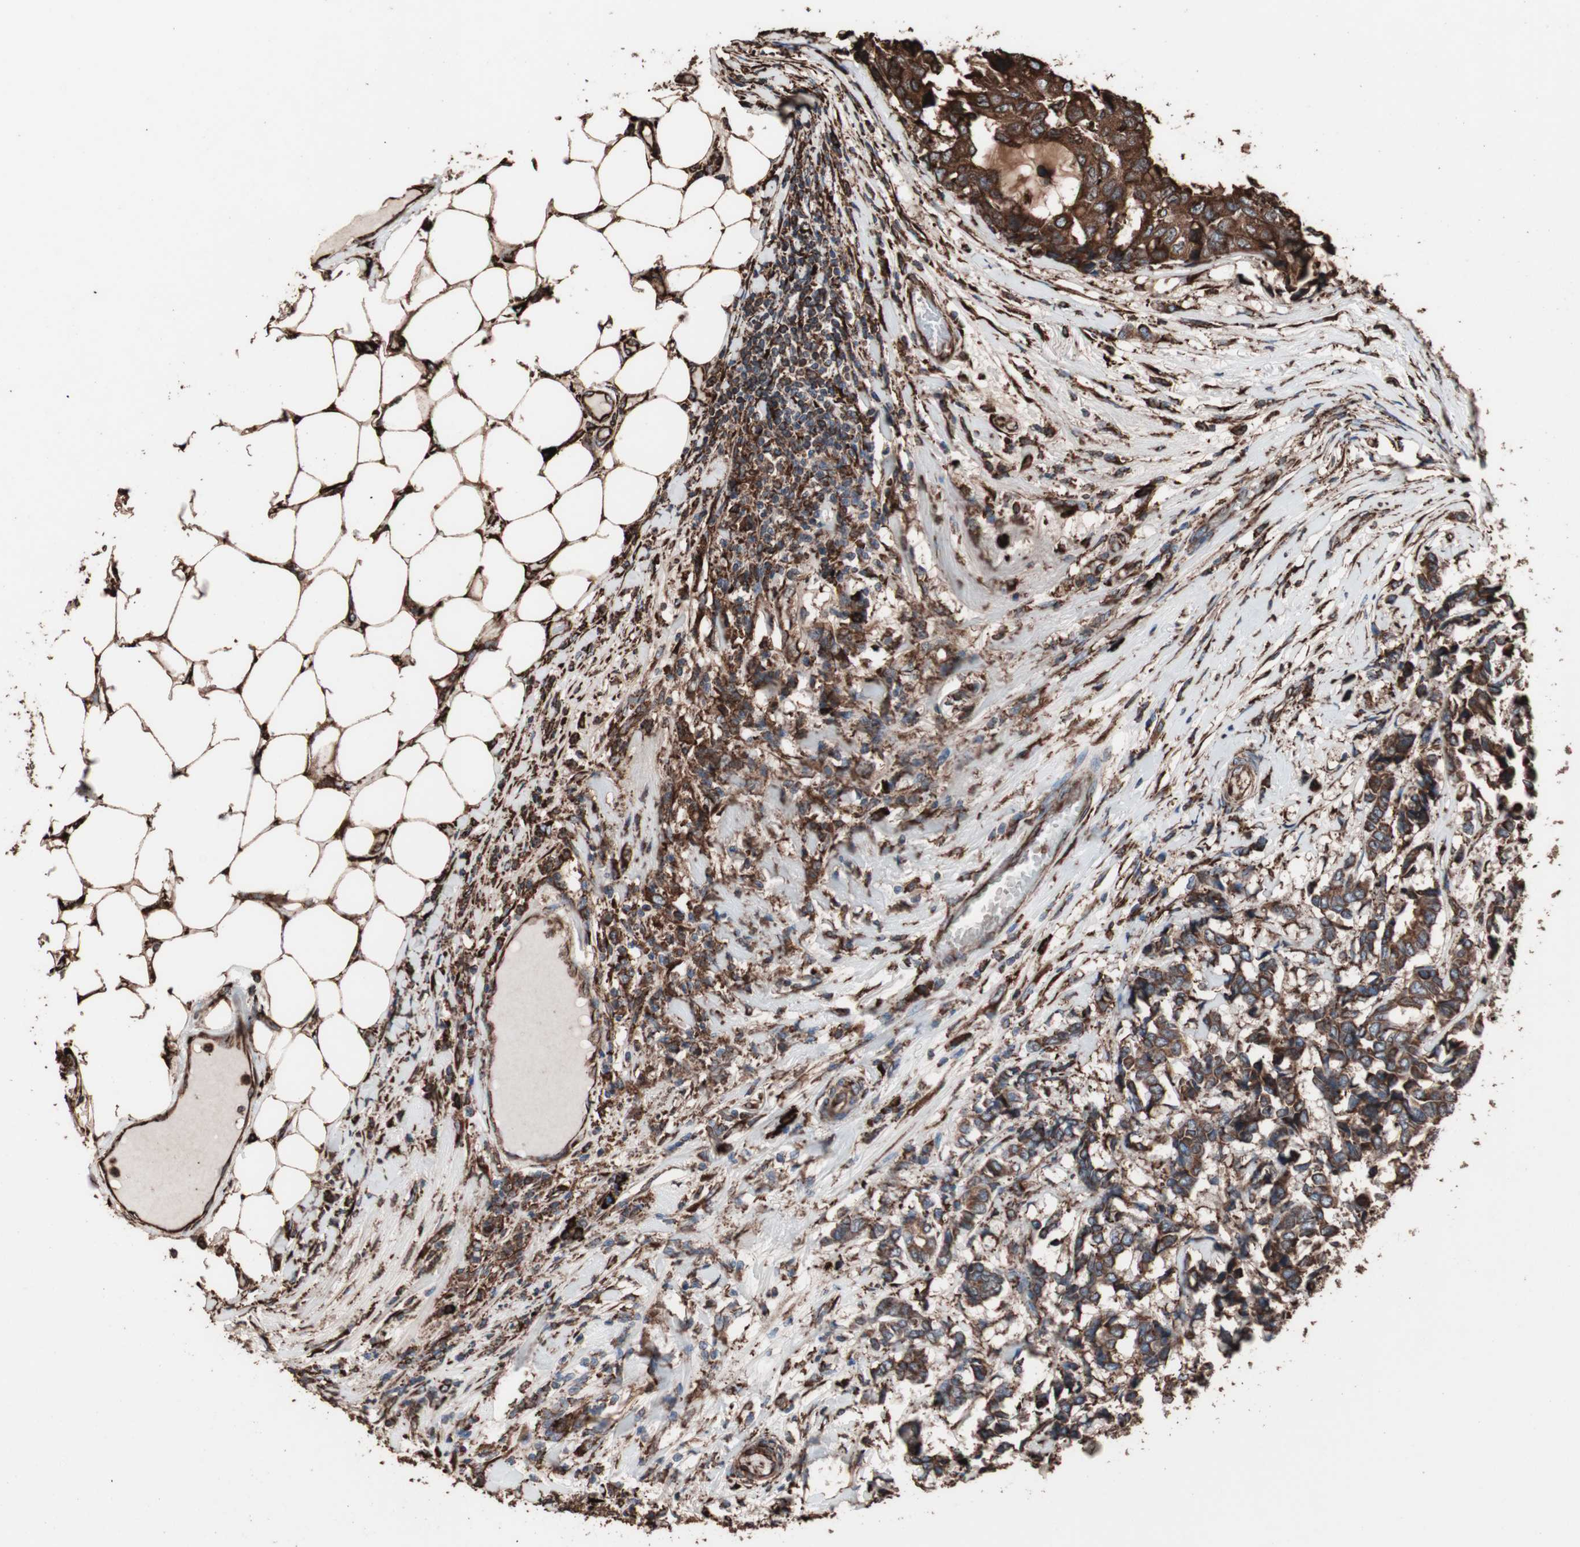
{"staining": {"intensity": "strong", "quantity": ">75%", "location": "cytoplasmic/membranous"}, "tissue": "breast cancer", "cell_type": "Tumor cells", "image_type": "cancer", "snomed": [{"axis": "morphology", "description": "Duct carcinoma"}, {"axis": "topography", "description": "Breast"}], "caption": "Intraductal carcinoma (breast) stained with DAB immunohistochemistry exhibits high levels of strong cytoplasmic/membranous staining in approximately >75% of tumor cells. Immunohistochemistry stains the protein in brown and the nuclei are stained blue.", "gene": "HSP90B1", "patient": {"sex": "female", "age": 87}}